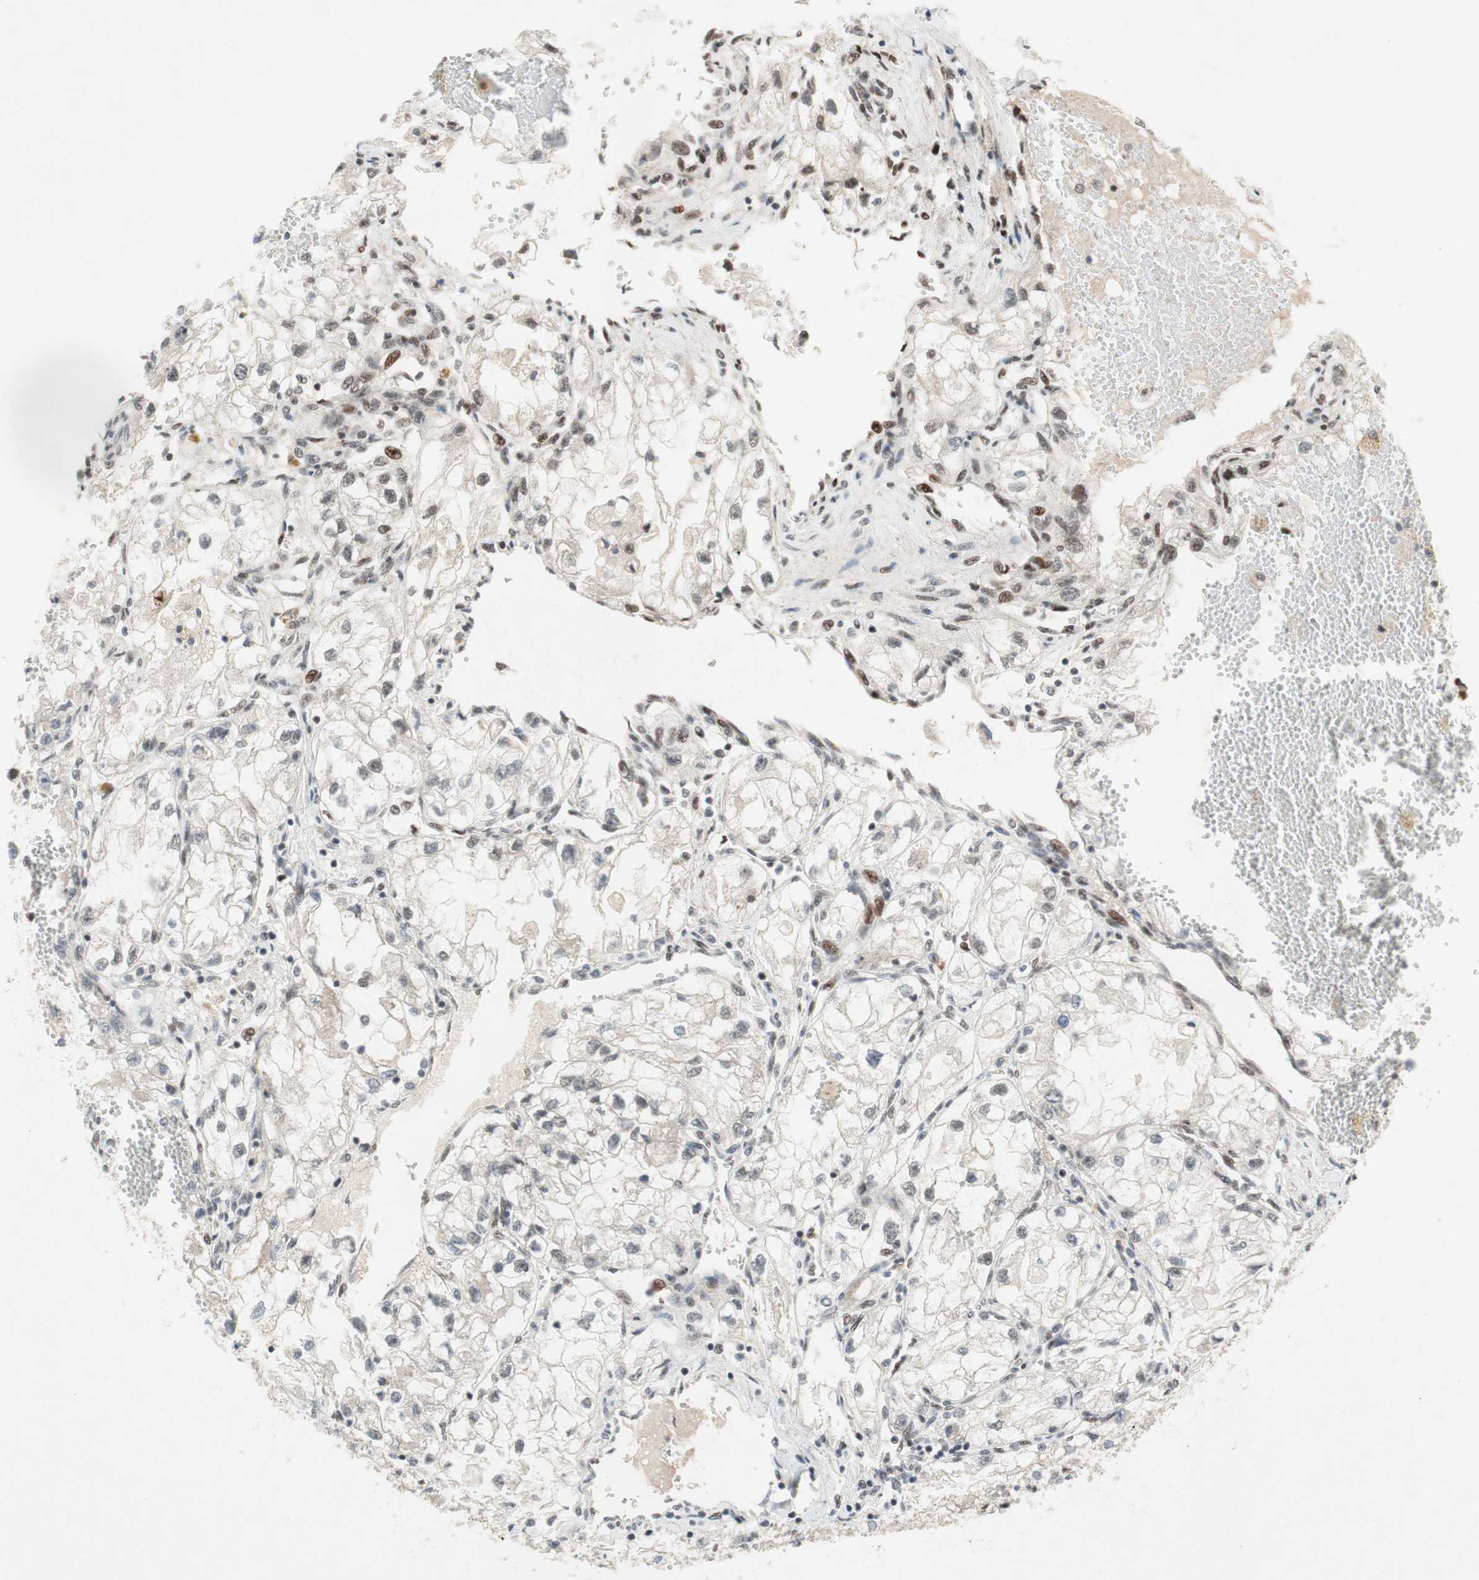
{"staining": {"intensity": "negative", "quantity": "none", "location": "none"}, "tissue": "renal cancer", "cell_type": "Tumor cells", "image_type": "cancer", "snomed": [{"axis": "morphology", "description": "Adenocarcinoma, NOS"}, {"axis": "topography", "description": "Kidney"}], "caption": "Human renal cancer stained for a protein using immunohistochemistry (IHC) reveals no positivity in tumor cells.", "gene": "TCF12", "patient": {"sex": "female", "age": 70}}